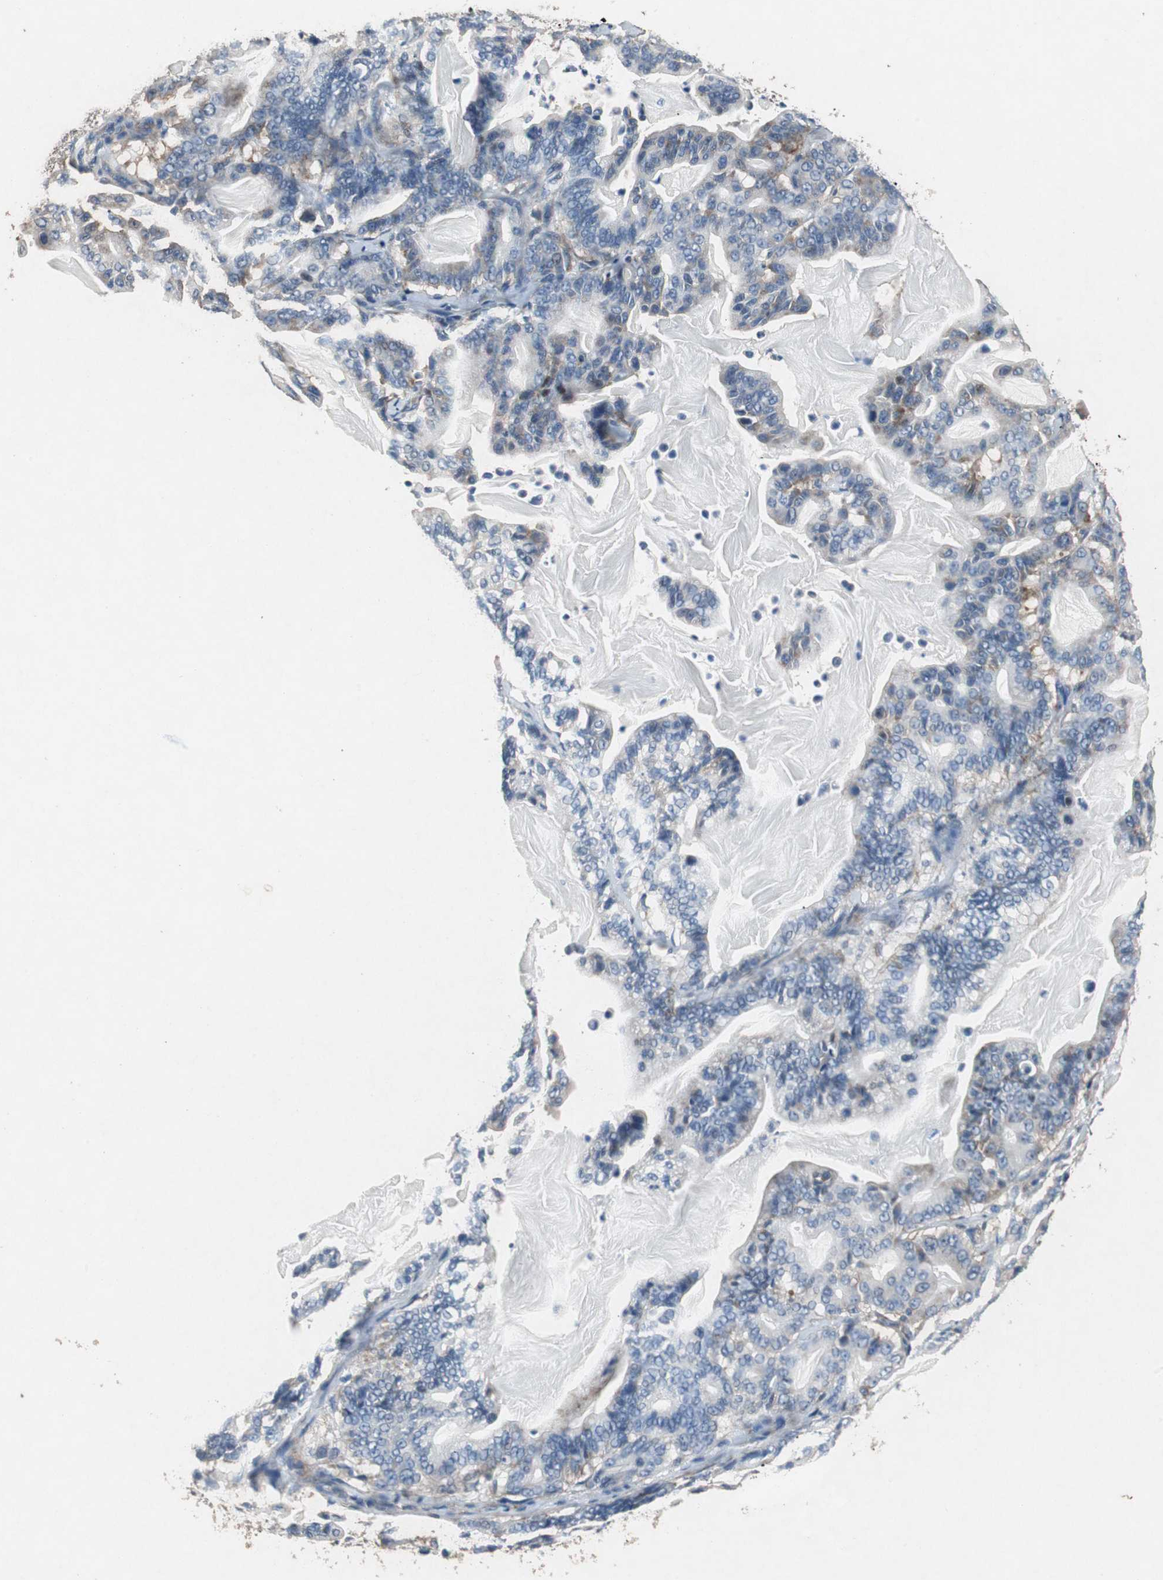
{"staining": {"intensity": "moderate", "quantity": "25%-75%", "location": "cytoplasmic/membranous"}, "tissue": "pancreatic cancer", "cell_type": "Tumor cells", "image_type": "cancer", "snomed": [{"axis": "morphology", "description": "Adenocarcinoma, NOS"}, {"axis": "topography", "description": "Pancreas"}], "caption": "This image shows pancreatic adenocarcinoma stained with IHC to label a protein in brown. The cytoplasmic/membranous of tumor cells show moderate positivity for the protein. Nuclei are counter-stained blue.", "gene": "RPL35", "patient": {"sex": "male", "age": 63}}